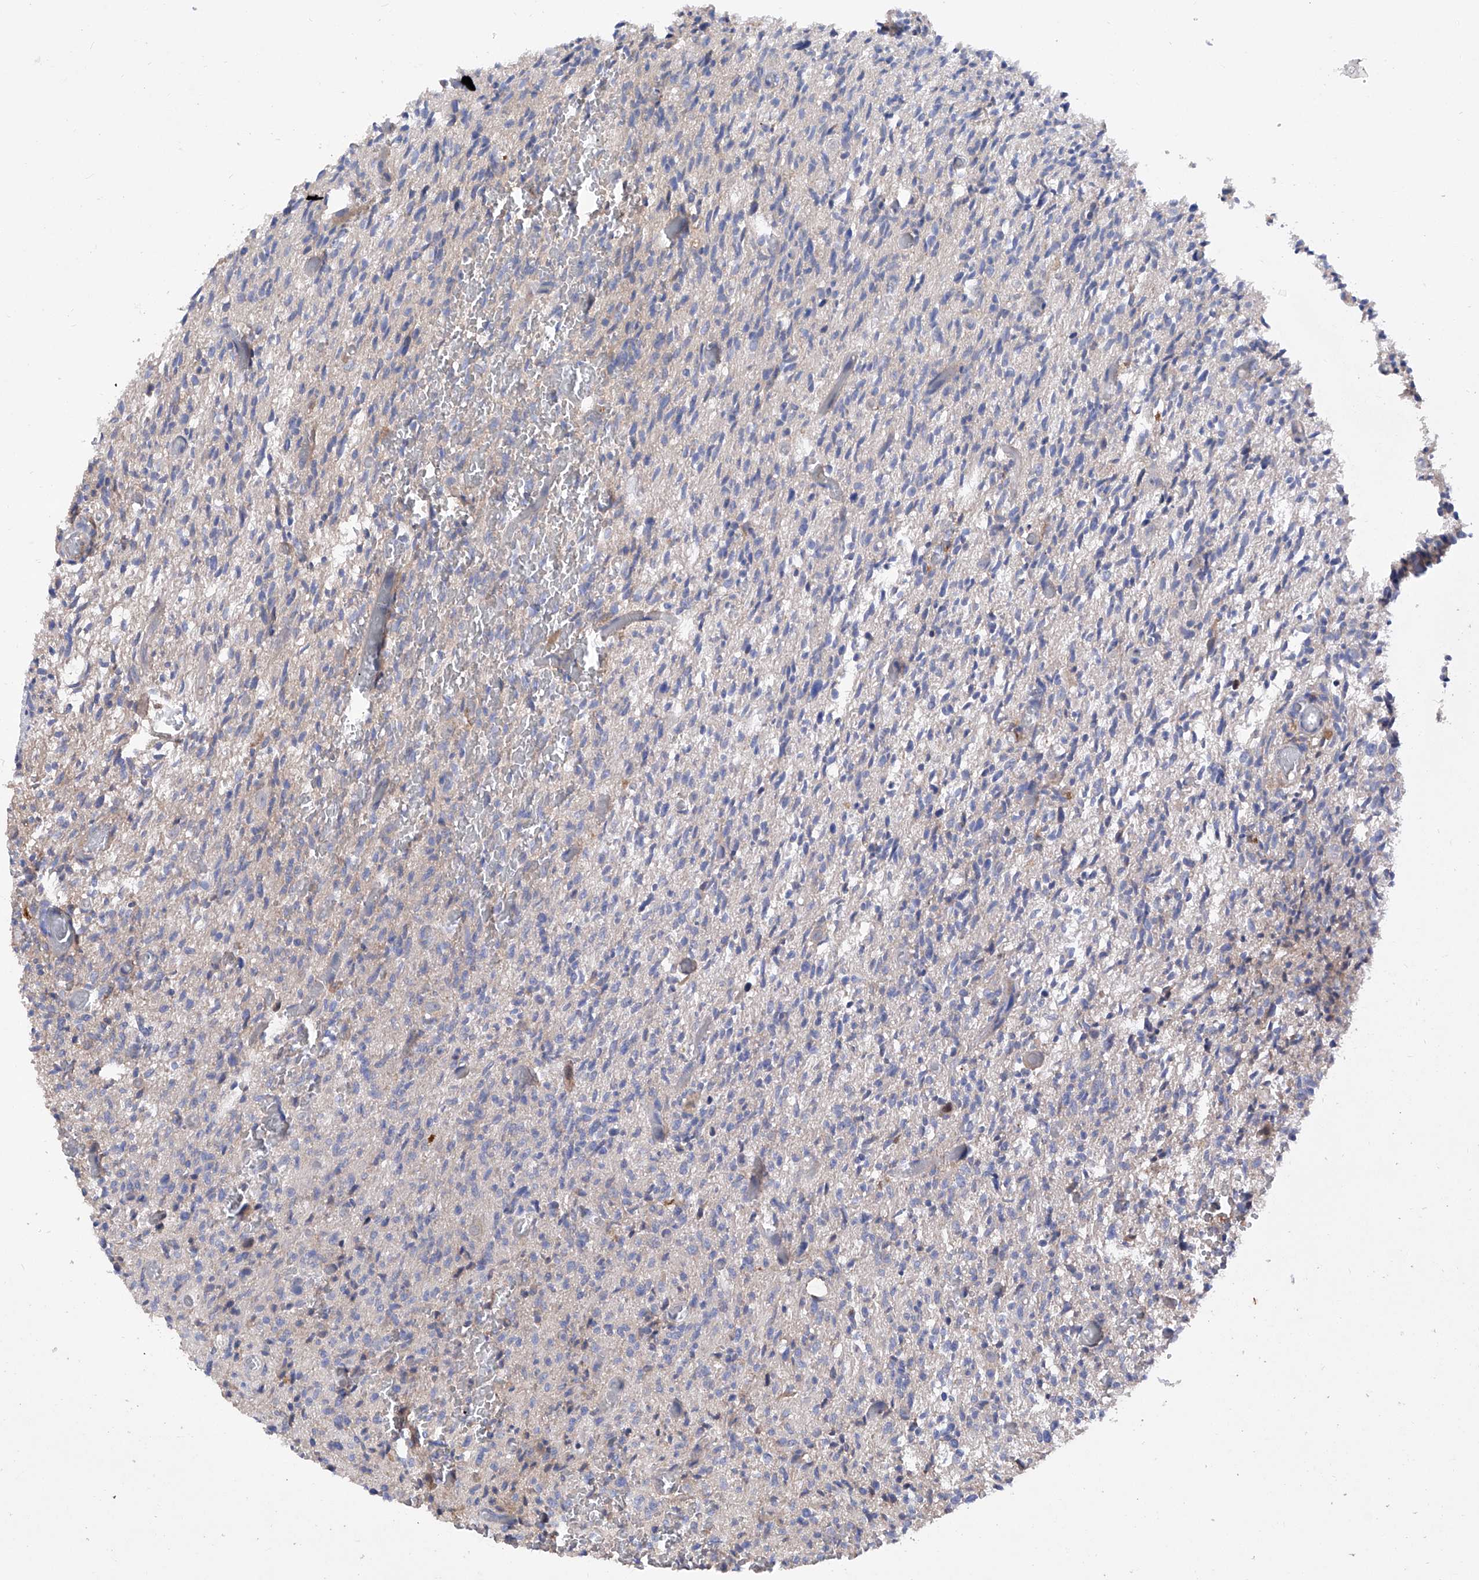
{"staining": {"intensity": "negative", "quantity": "none", "location": "none"}, "tissue": "glioma", "cell_type": "Tumor cells", "image_type": "cancer", "snomed": [{"axis": "morphology", "description": "Glioma, malignant, High grade"}, {"axis": "topography", "description": "Brain"}], "caption": "A photomicrograph of human glioma is negative for staining in tumor cells.", "gene": "INPP5B", "patient": {"sex": "female", "age": 57}}